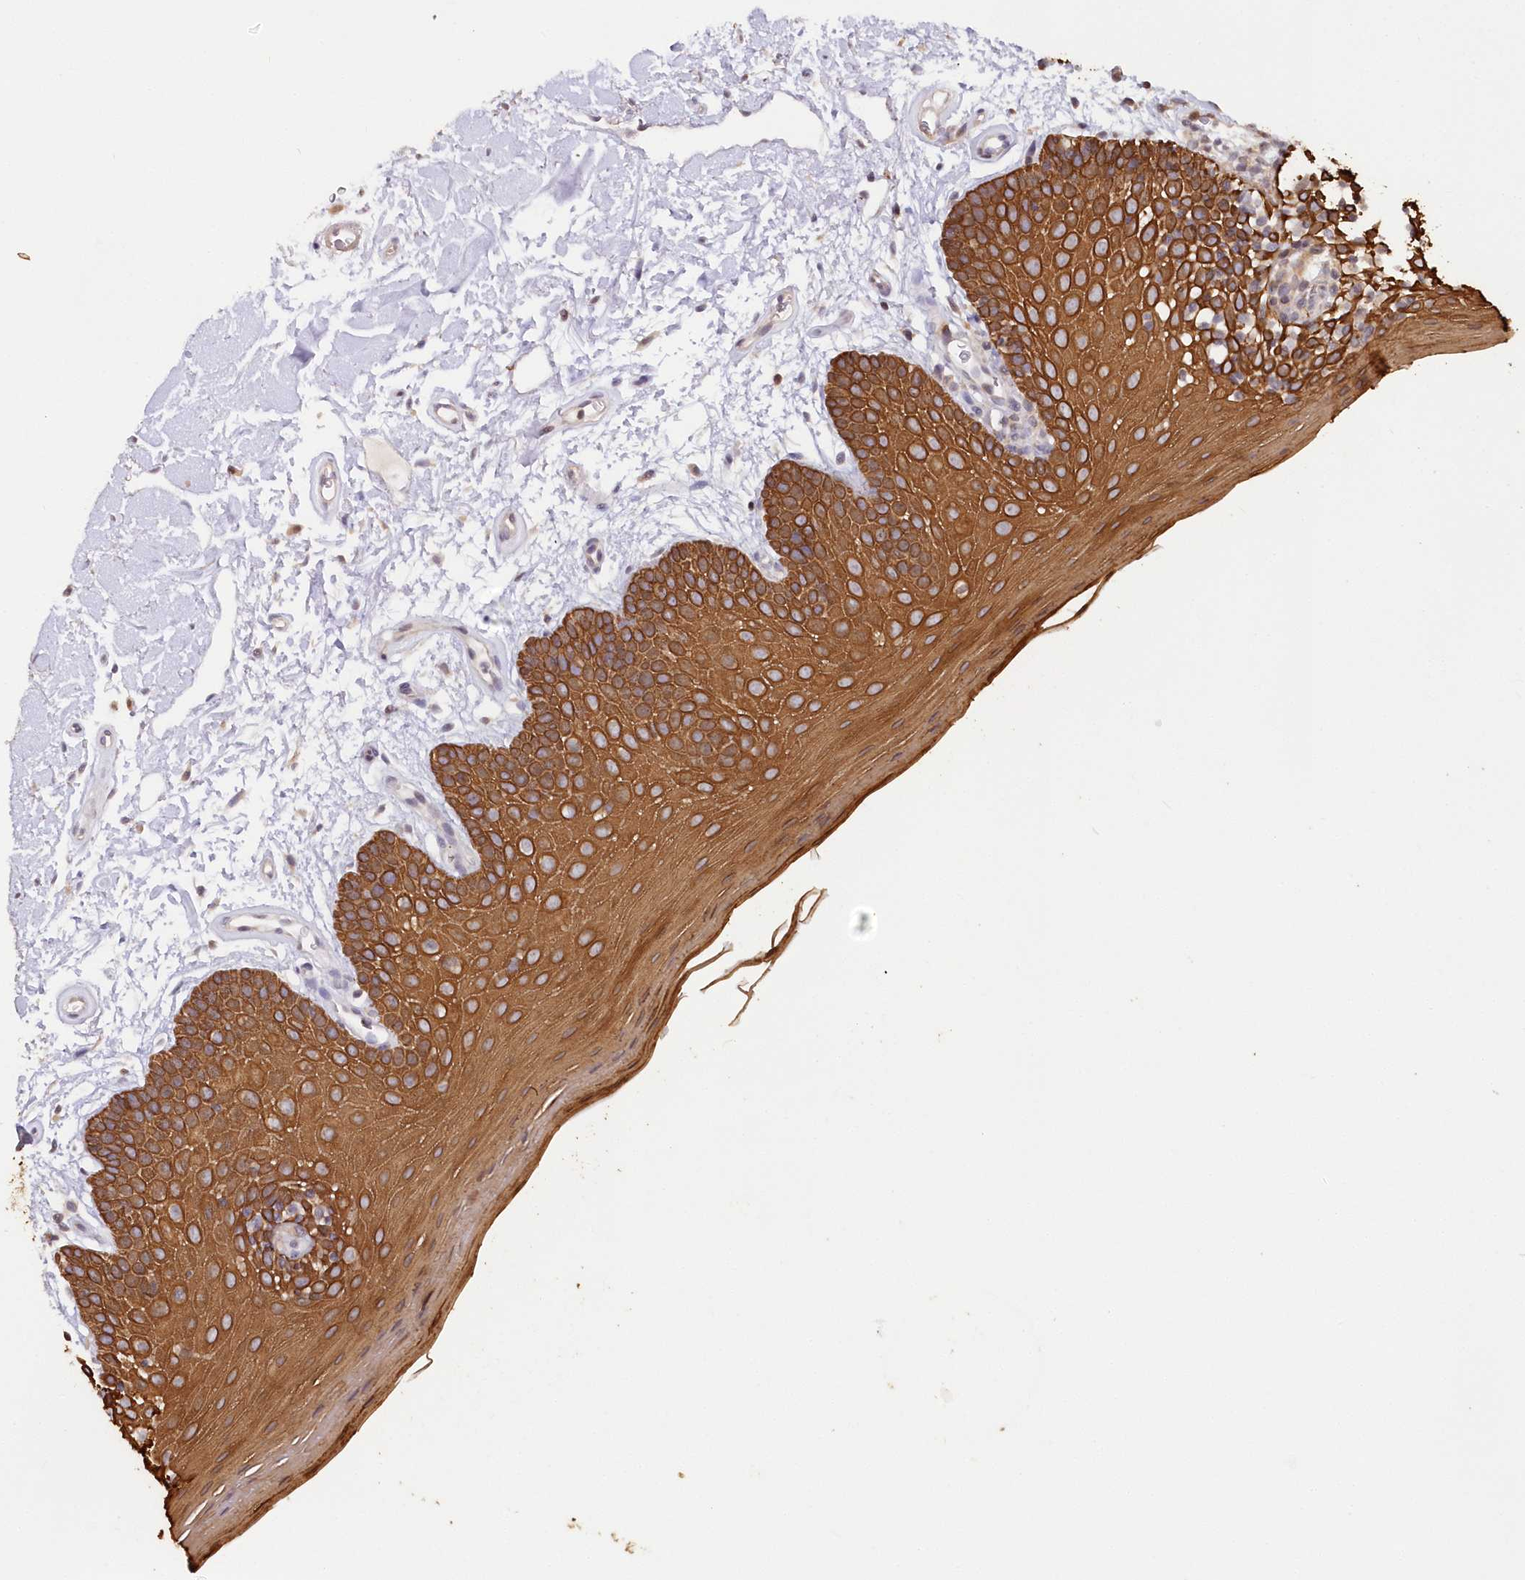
{"staining": {"intensity": "strong", "quantity": ">75%", "location": "cytoplasmic/membranous"}, "tissue": "oral mucosa", "cell_type": "Squamous epithelial cells", "image_type": "normal", "snomed": [{"axis": "morphology", "description": "Normal tissue, NOS"}, {"axis": "topography", "description": "Oral tissue"}], "caption": "Protein expression by IHC exhibits strong cytoplasmic/membranous staining in about >75% of squamous epithelial cells in unremarkable oral mucosa. Ihc stains the protein of interest in brown and the nuclei are stained blue.", "gene": "SNED1", "patient": {"sex": "male", "age": 62}}